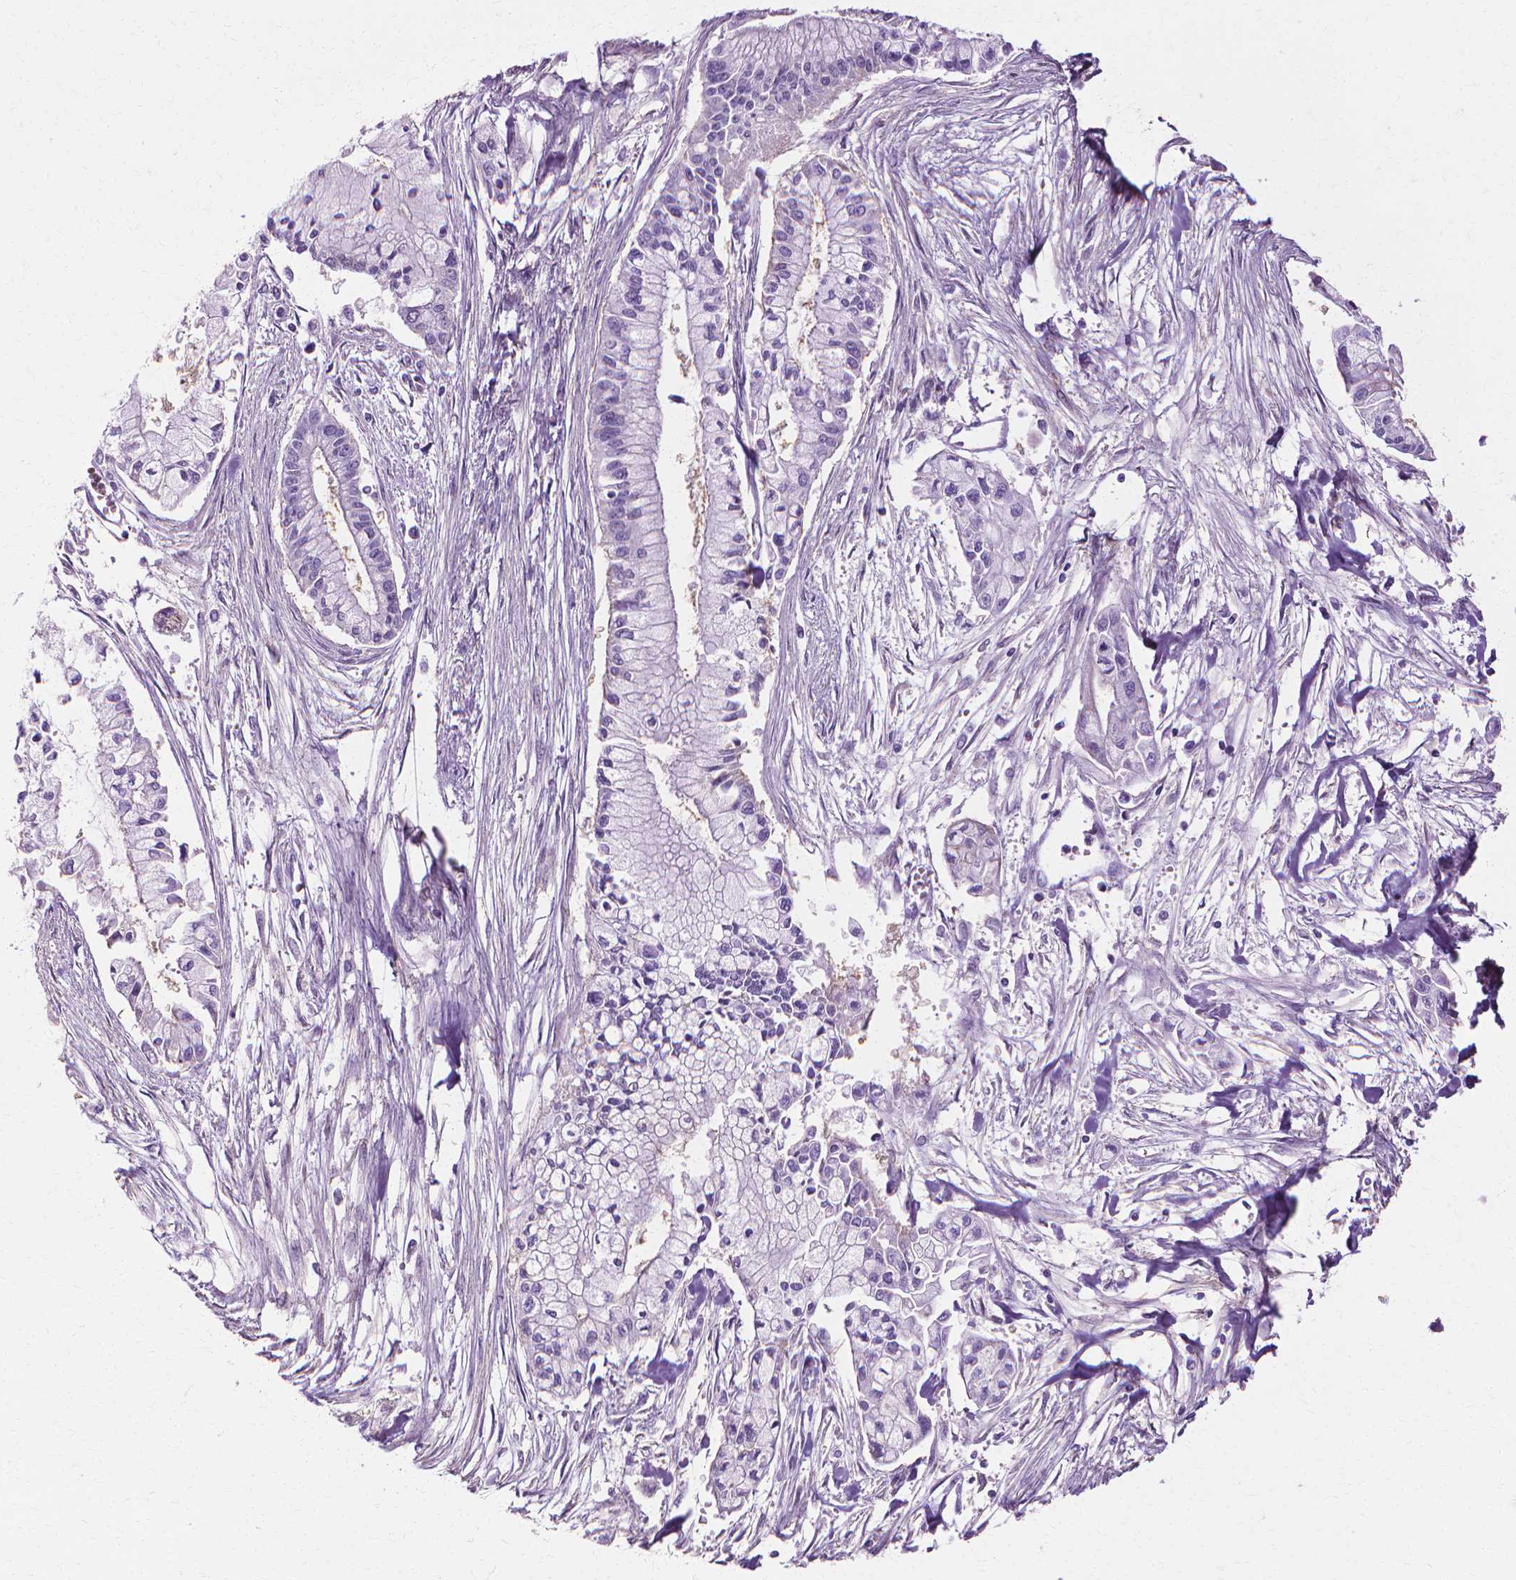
{"staining": {"intensity": "negative", "quantity": "none", "location": "none"}, "tissue": "pancreatic cancer", "cell_type": "Tumor cells", "image_type": "cancer", "snomed": [{"axis": "morphology", "description": "Adenocarcinoma, NOS"}, {"axis": "topography", "description": "Pancreas"}], "caption": "This is a histopathology image of immunohistochemistry (IHC) staining of pancreatic adenocarcinoma, which shows no expression in tumor cells.", "gene": "CFAP157", "patient": {"sex": "male", "age": 54}}